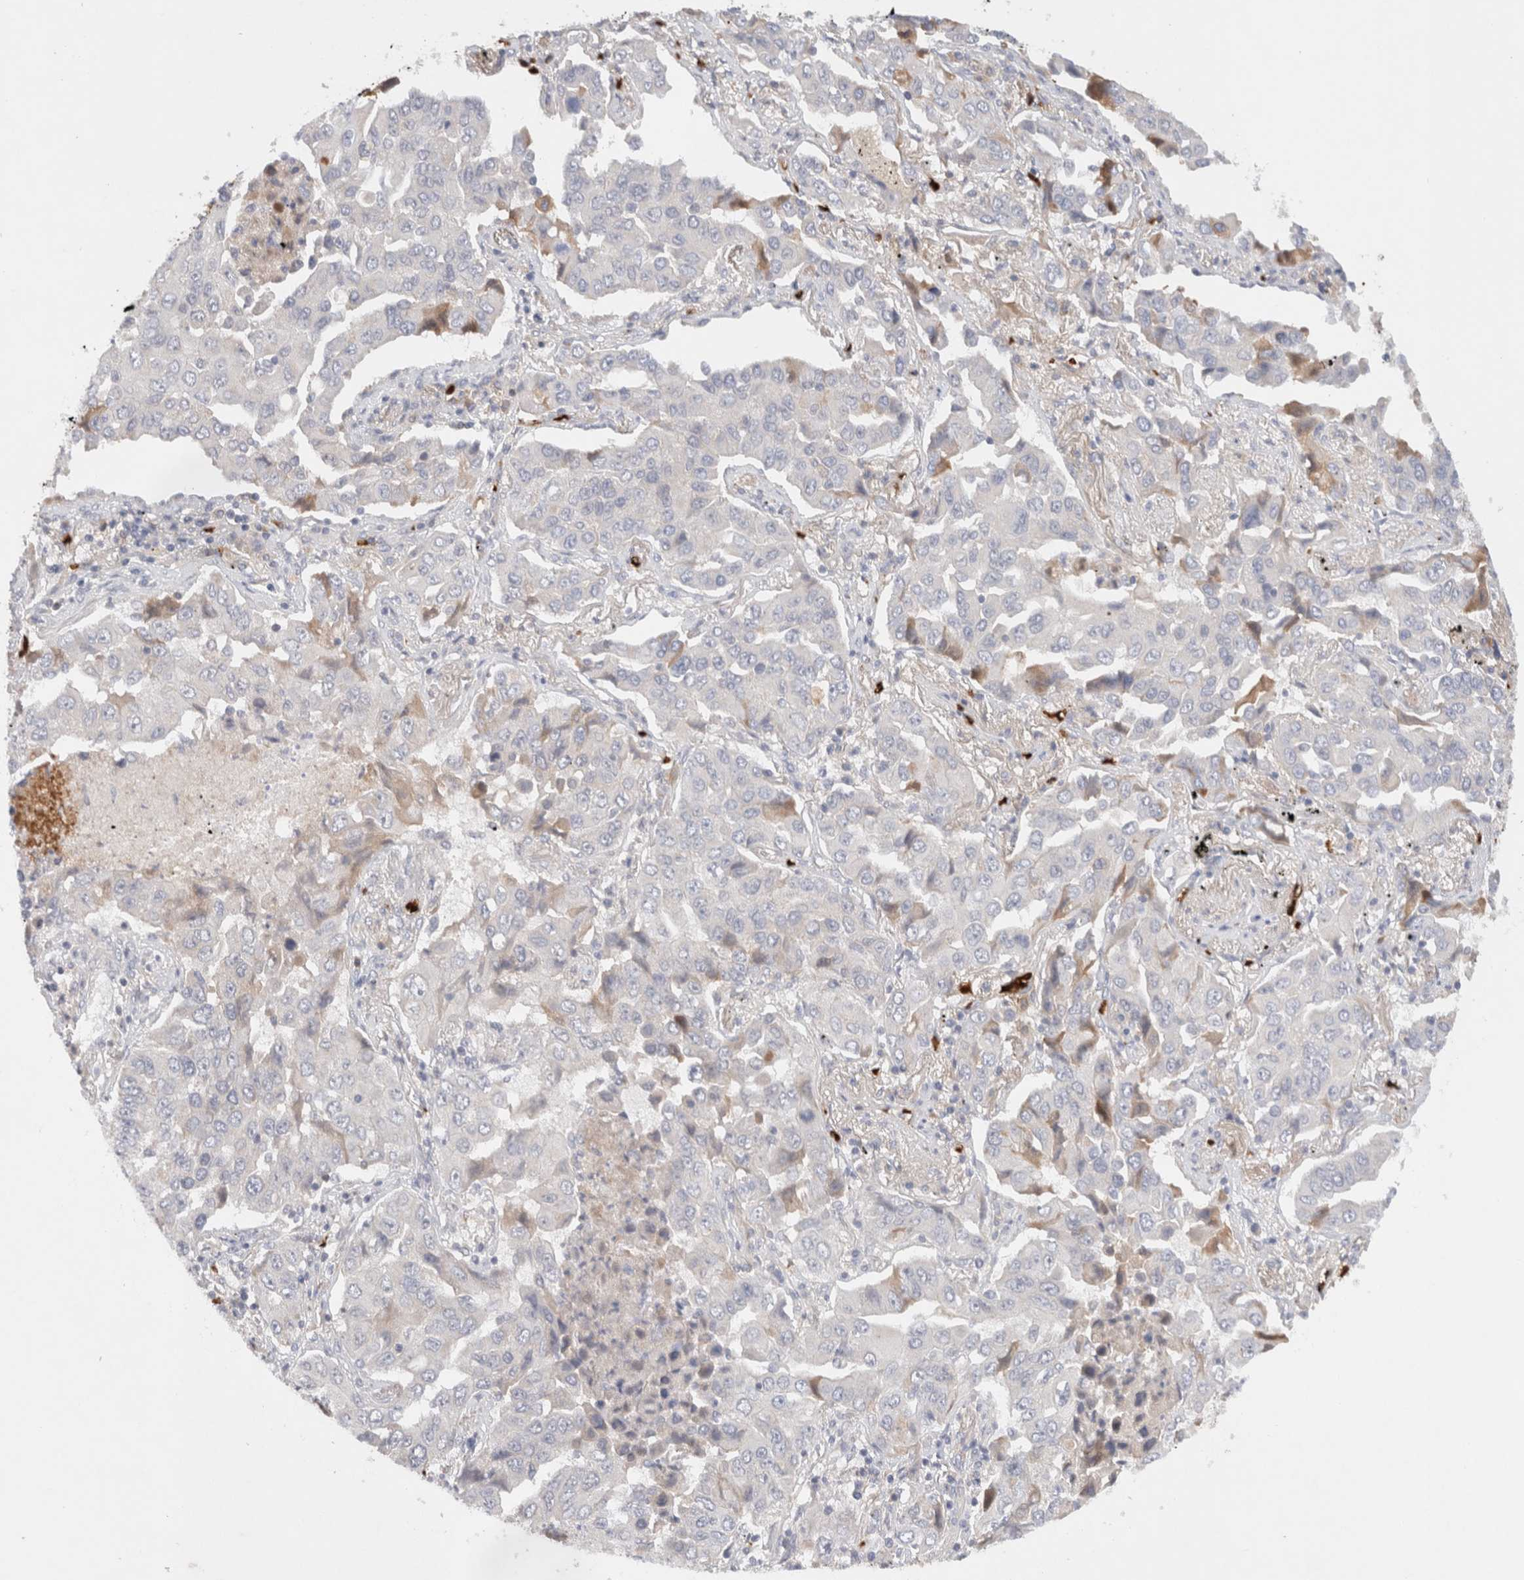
{"staining": {"intensity": "negative", "quantity": "none", "location": "none"}, "tissue": "lung cancer", "cell_type": "Tumor cells", "image_type": "cancer", "snomed": [{"axis": "morphology", "description": "Adenocarcinoma, NOS"}, {"axis": "topography", "description": "Lung"}], "caption": "There is no significant positivity in tumor cells of lung cancer.", "gene": "MST1", "patient": {"sex": "female", "age": 65}}